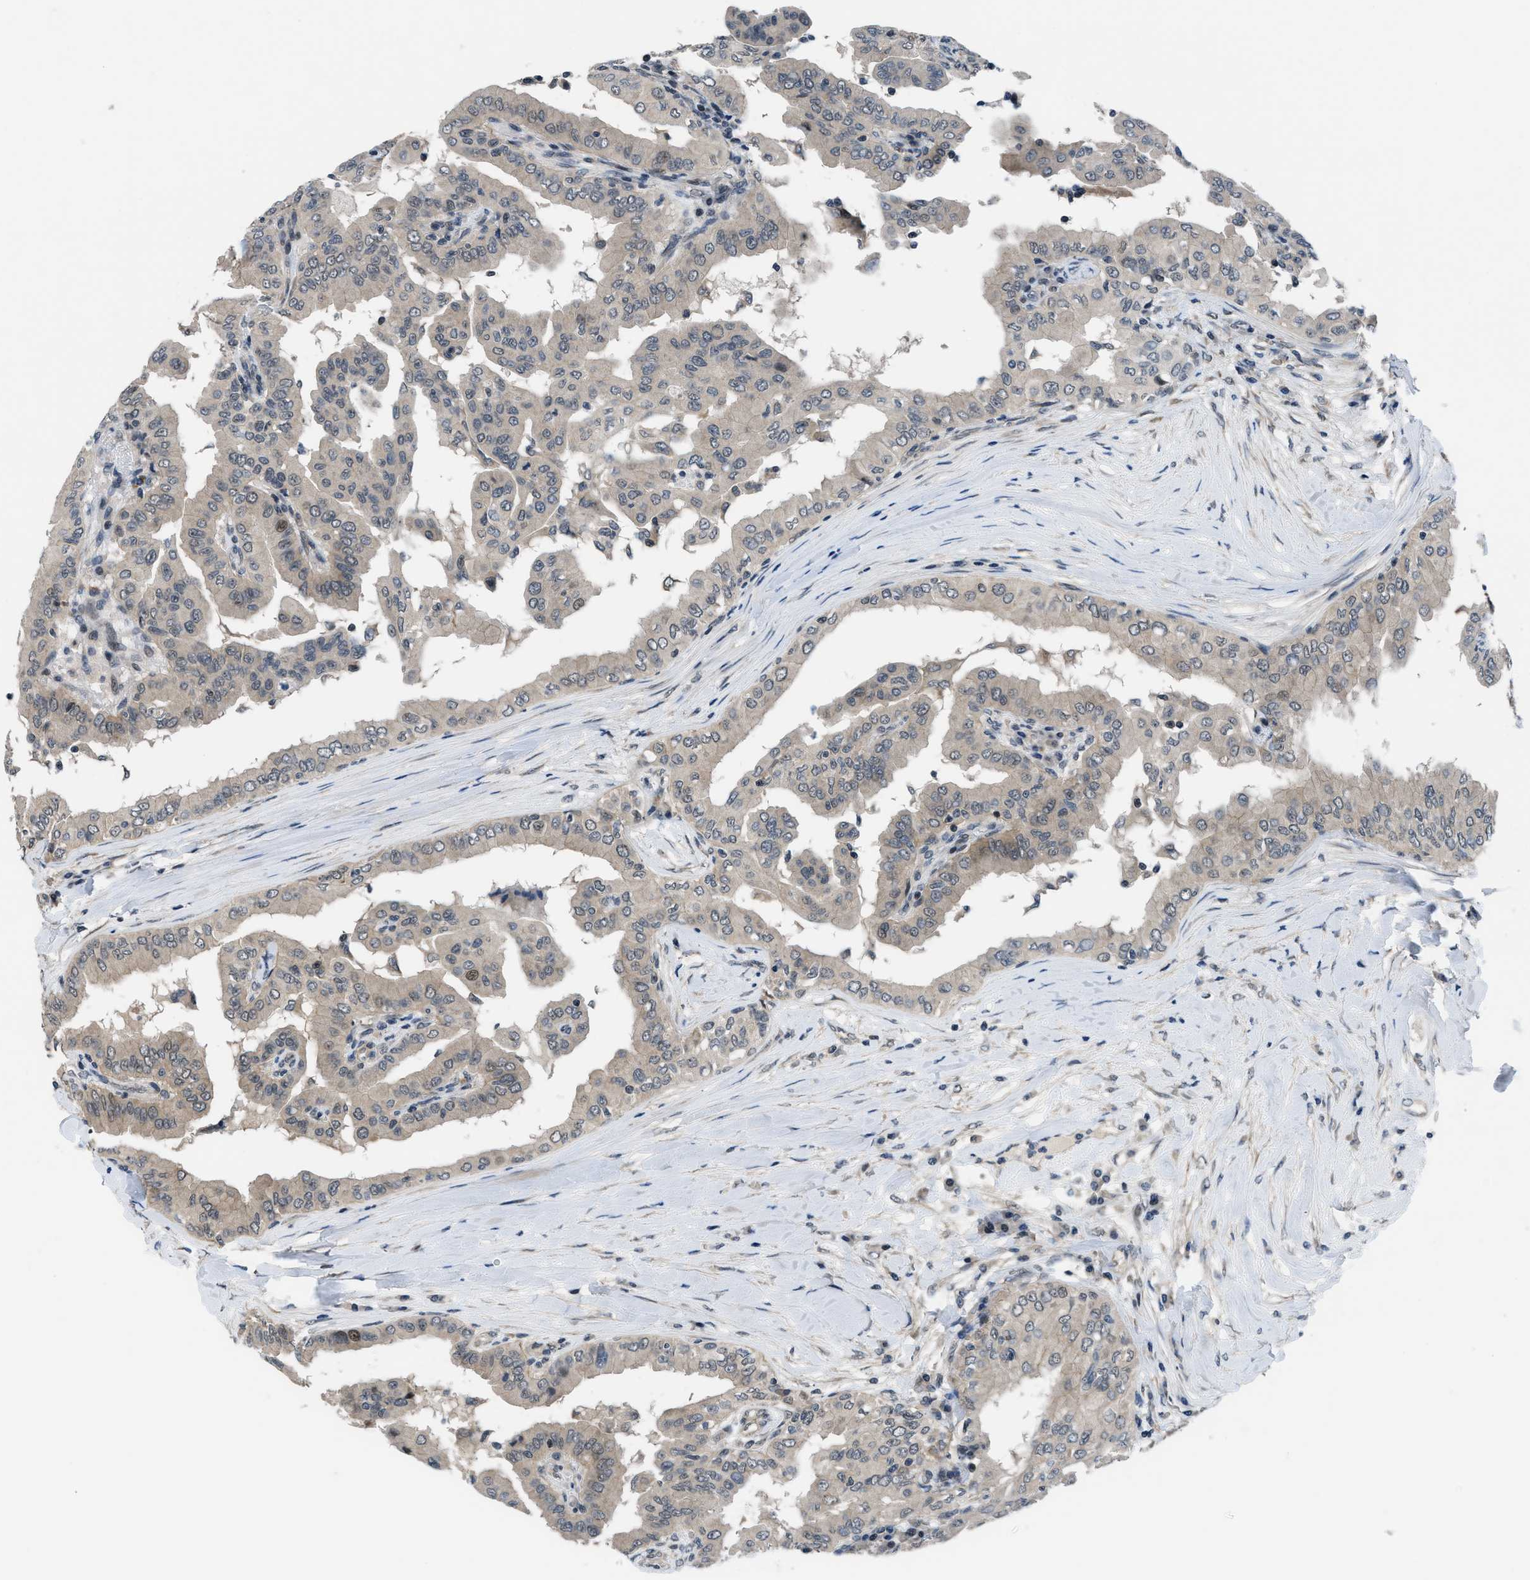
{"staining": {"intensity": "weak", "quantity": ">75%", "location": "cytoplasmic/membranous,nuclear"}, "tissue": "thyroid cancer", "cell_type": "Tumor cells", "image_type": "cancer", "snomed": [{"axis": "morphology", "description": "Papillary adenocarcinoma, NOS"}, {"axis": "topography", "description": "Thyroid gland"}], "caption": "An image of human thyroid cancer (papillary adenocarcinoma) stained for a protein demonstrates weak cytoplasmic/membranous and nuclear brown staining in tumor cells. Using DAB (3,3'-diaminobenzidine) (brown) and hematoxylin (blue) stains, captured at high magnification using brightfield microscopy.", "gene": "SETD5", "patient": {"sex": "male", "age": 33}}